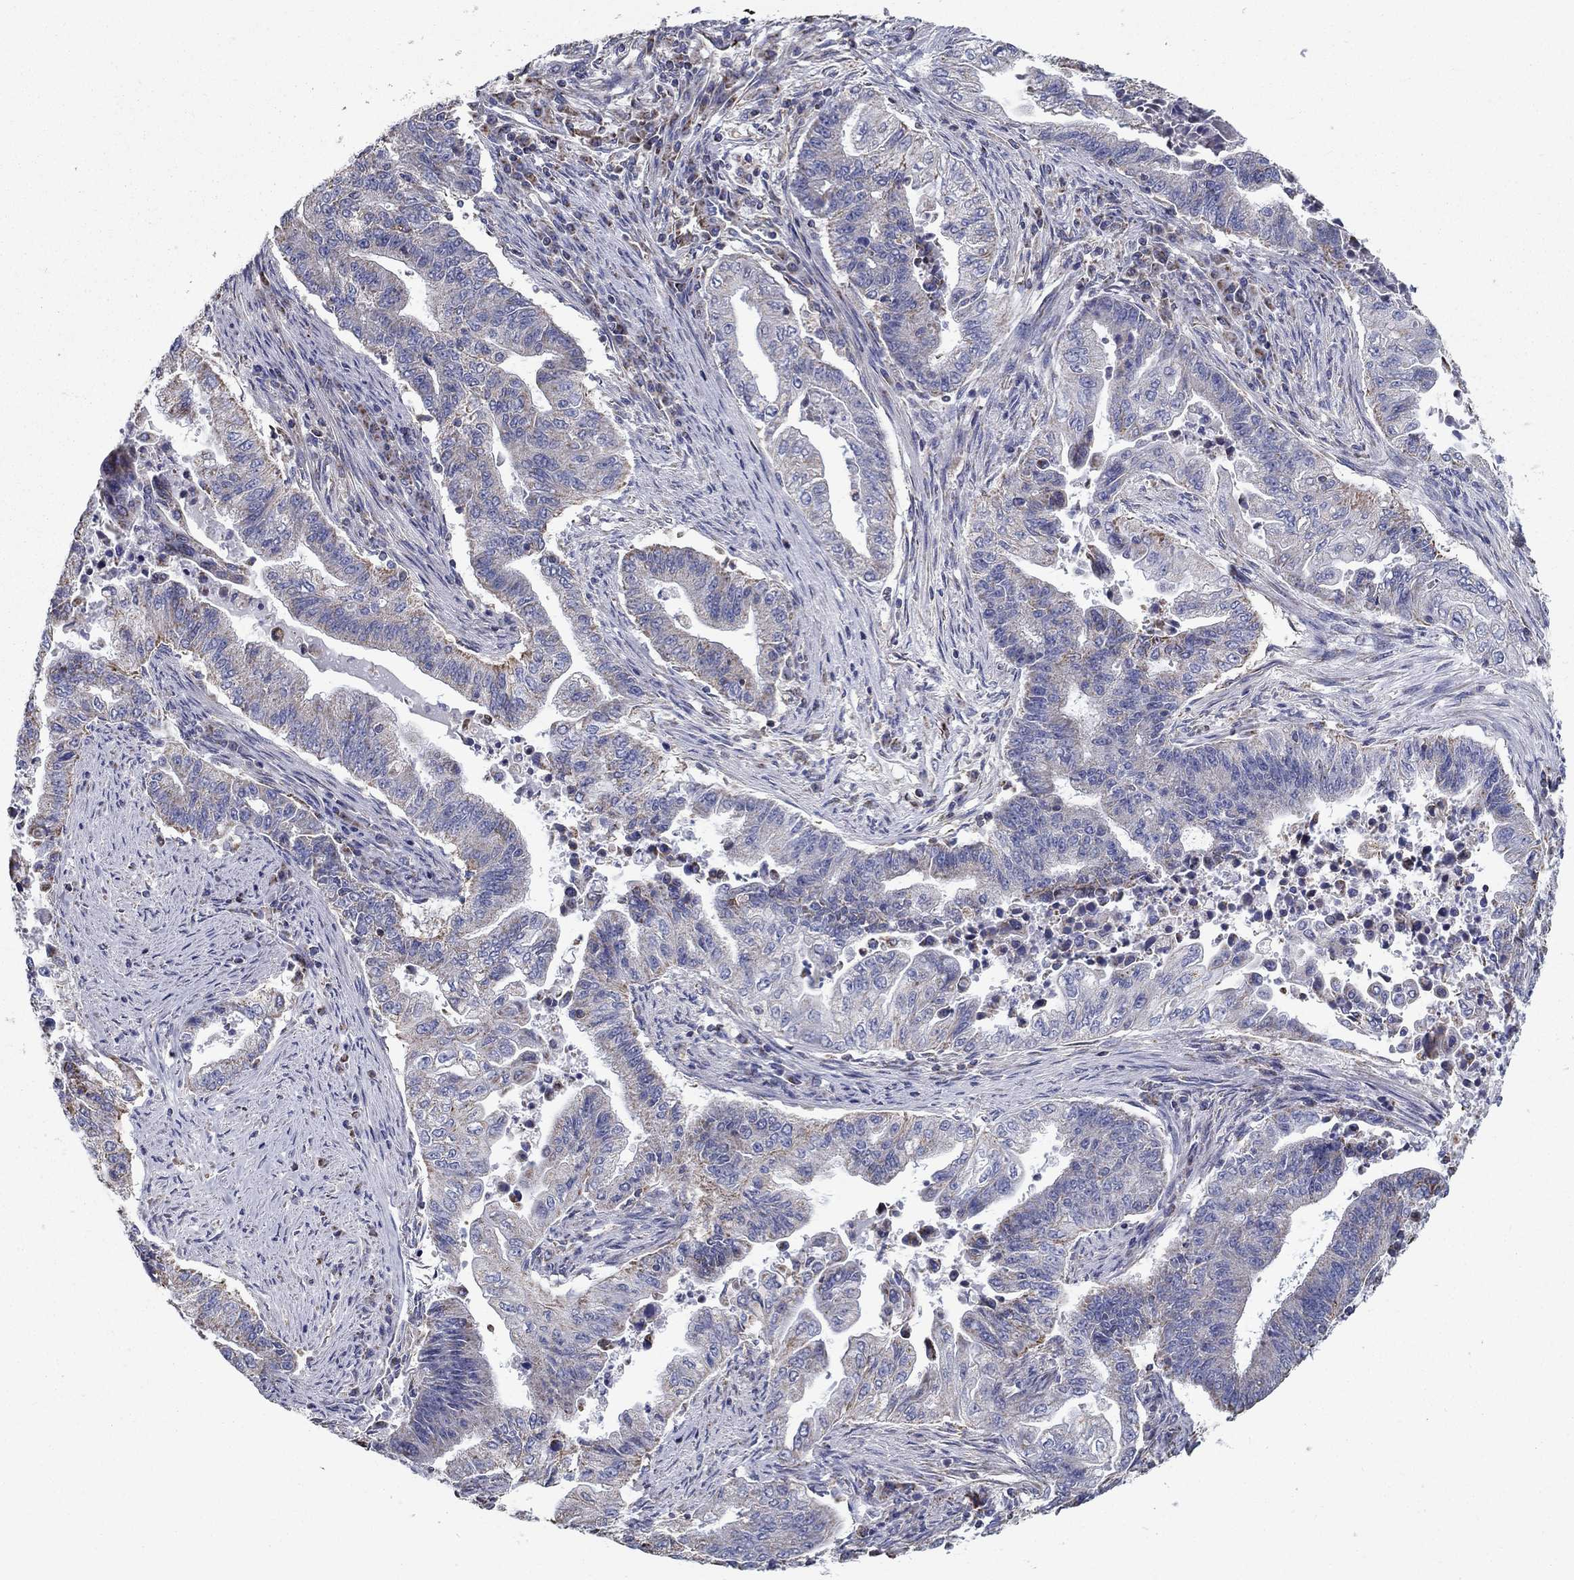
{"staining": {"intensity": "weak", "quantity": "<25%", "location": "cytoplasmic/membranous"}, "tissue": "endometrial cancer", "cell_type": "Tumor cells", "image_type": "cancer", "snomed": [{"axis": "morphology", "description": "Adenocarcinoma, NOS"}, {"axis": "topography", "description": "Uterus"}, {"axis": "topography", "description": "Endometrium"}], "caption": "Tumor cells are negative for brown protein staining in endometrial cancer.", "gene": "NME5", "patient": {"sex": "female", "age": 54}}